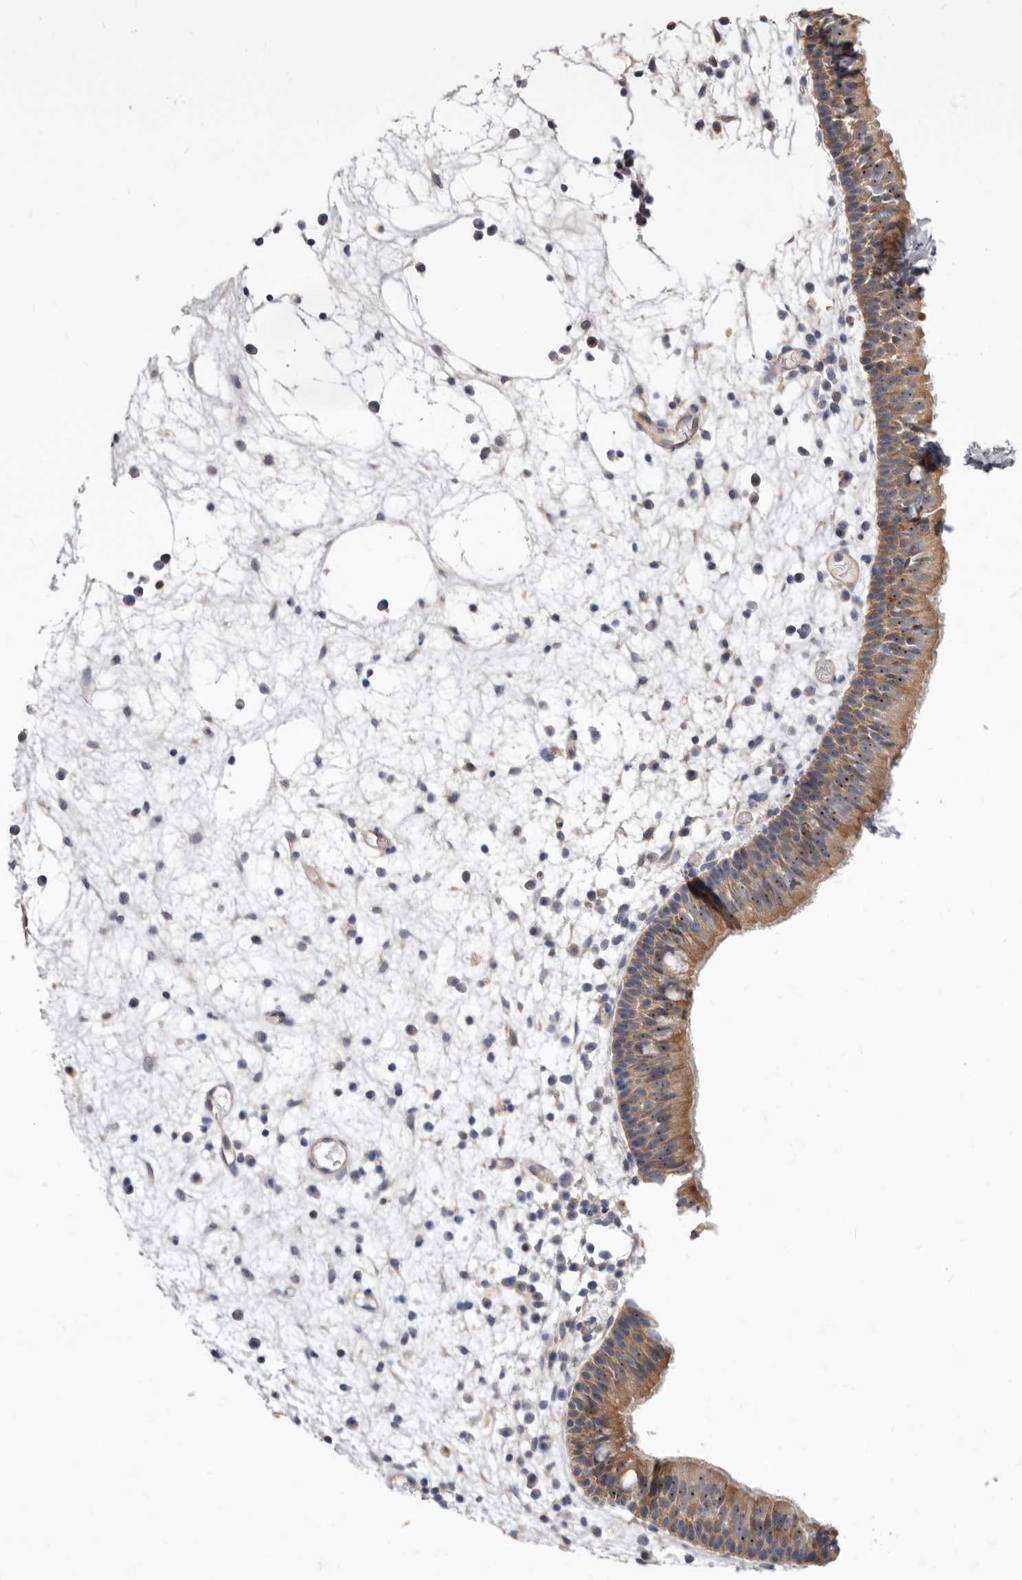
{"staining": {"intensity": "moderate", "quantity": ">75%", "location": "cytoplasmic/membranous,nuclear"}, "tissue": "nasopharynx", "cell_type": "Respiratory epithelial cells", "image_type": "normal", "snomed": [{"axis": "morphology", "description": "Normal tissue, NOS"}, {"axis": "morphology", "description": "Inflammation, NOS"}, {"axis": "morphology", "description": "Malignant melanoma, Metastatic site"}, {"axis": "topography", "description": "Nasopharynx"}], "caption": "The immunohistochemical stain highlights moderate cytoplasmic/membranous,nuclear staining in respiratory epithelial cells of unremarkable nasopharynx.", "gene": "FMO2", "patient": {"sex": "male", "age": 70}}